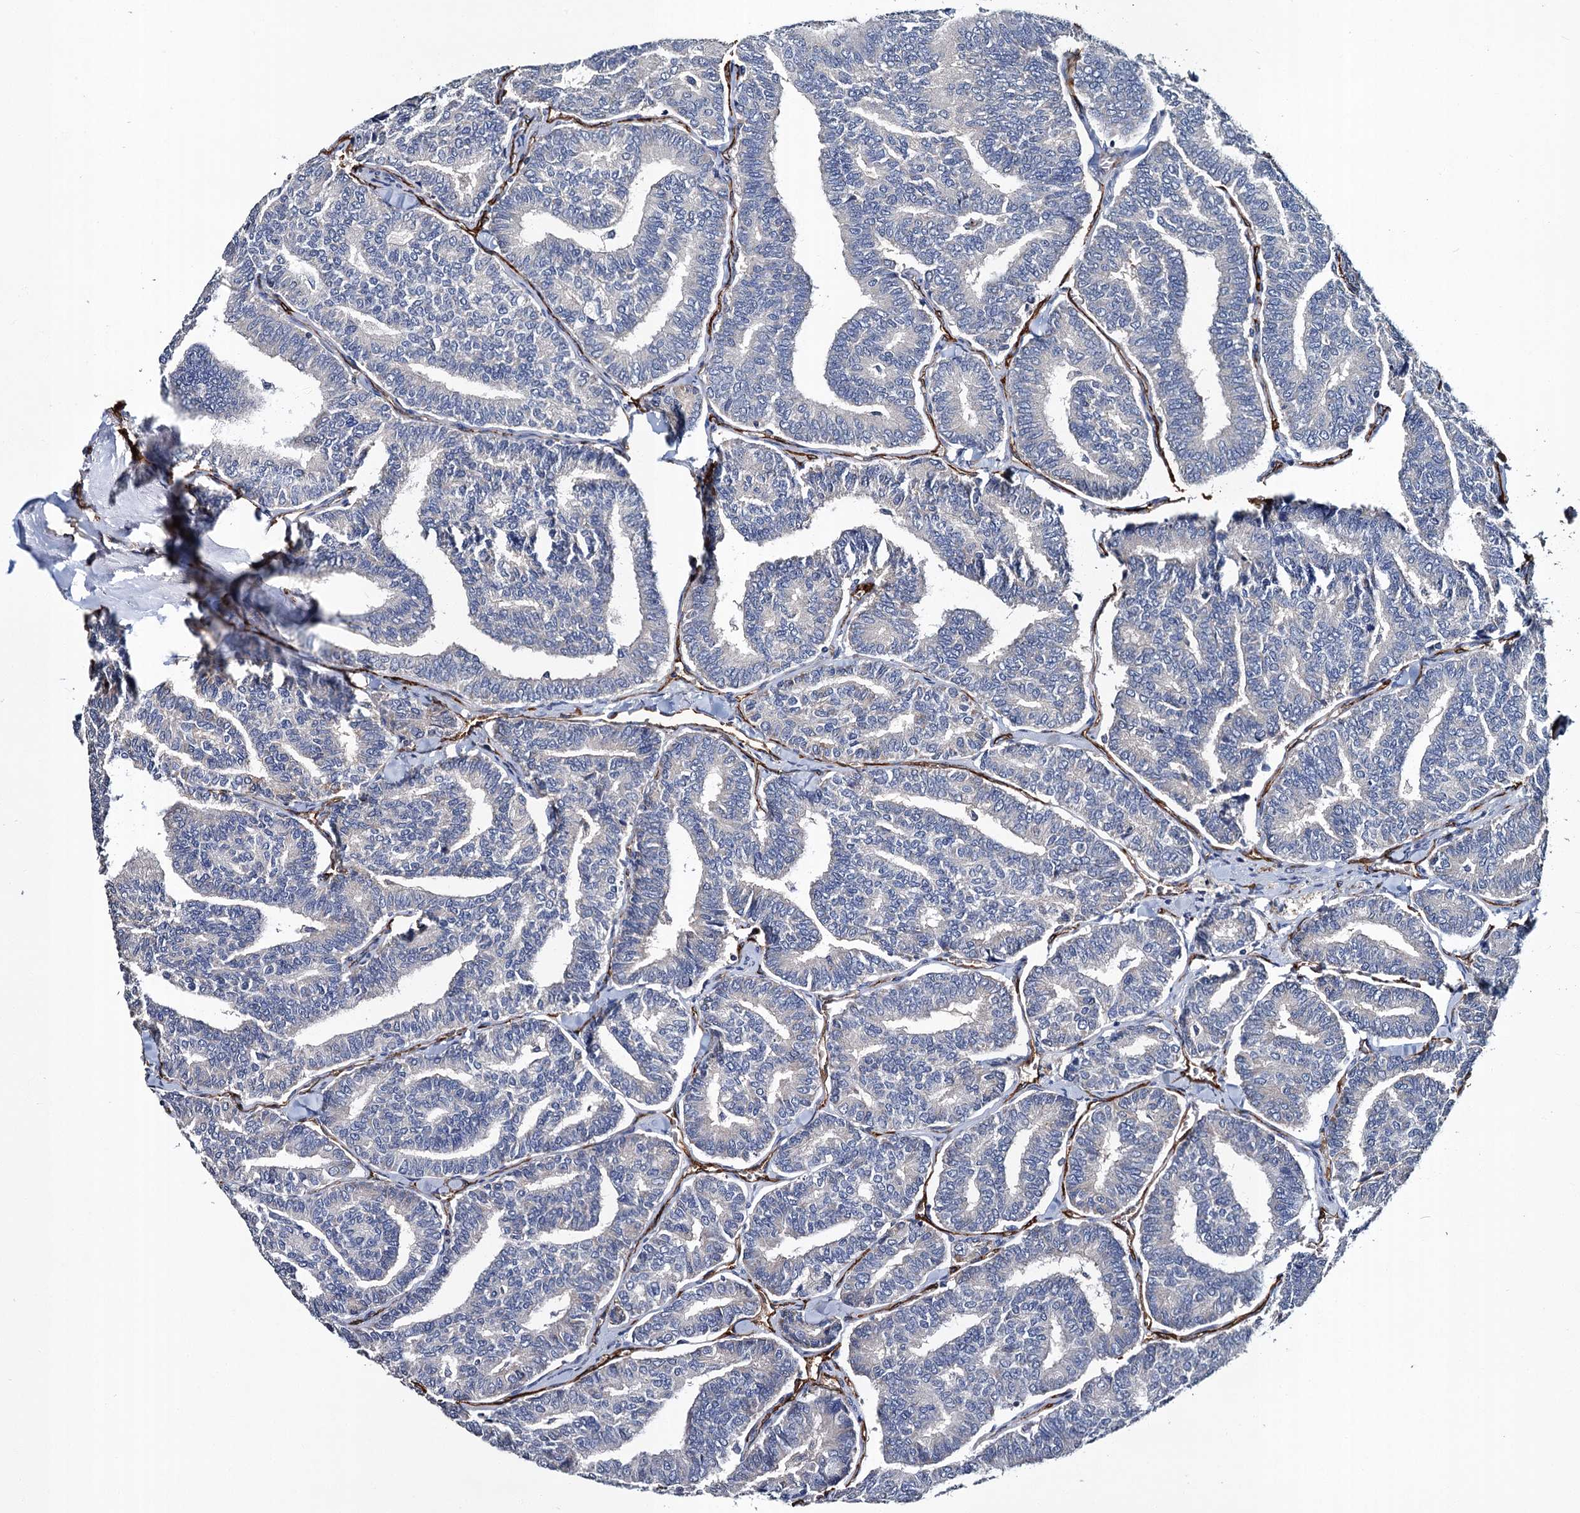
{"staining": {"intensity": "negative", "quantity": "none", "location": "none"}, "tissue": "thyroid cancer", "cell_type": "Tumor cells", "image_type": "cancer", "snomed": [{"axis": "morphology", "description": "Papillary adenocarcinoma, NOS"}, {"axis": "topography", "description": "Thyroid gland"}], "caption": "An immunohistochemistry histopathology image of thyroid papillary adenocarcinoma is shown. There is no staining in tumor cells of thyroid papillary adenocarcinoma. (DAB (3,3'-diaminobenzidine) IHC, high magnification).", "gene": "CACNA1C", "patient": {"sex": "female", "age": 35}}